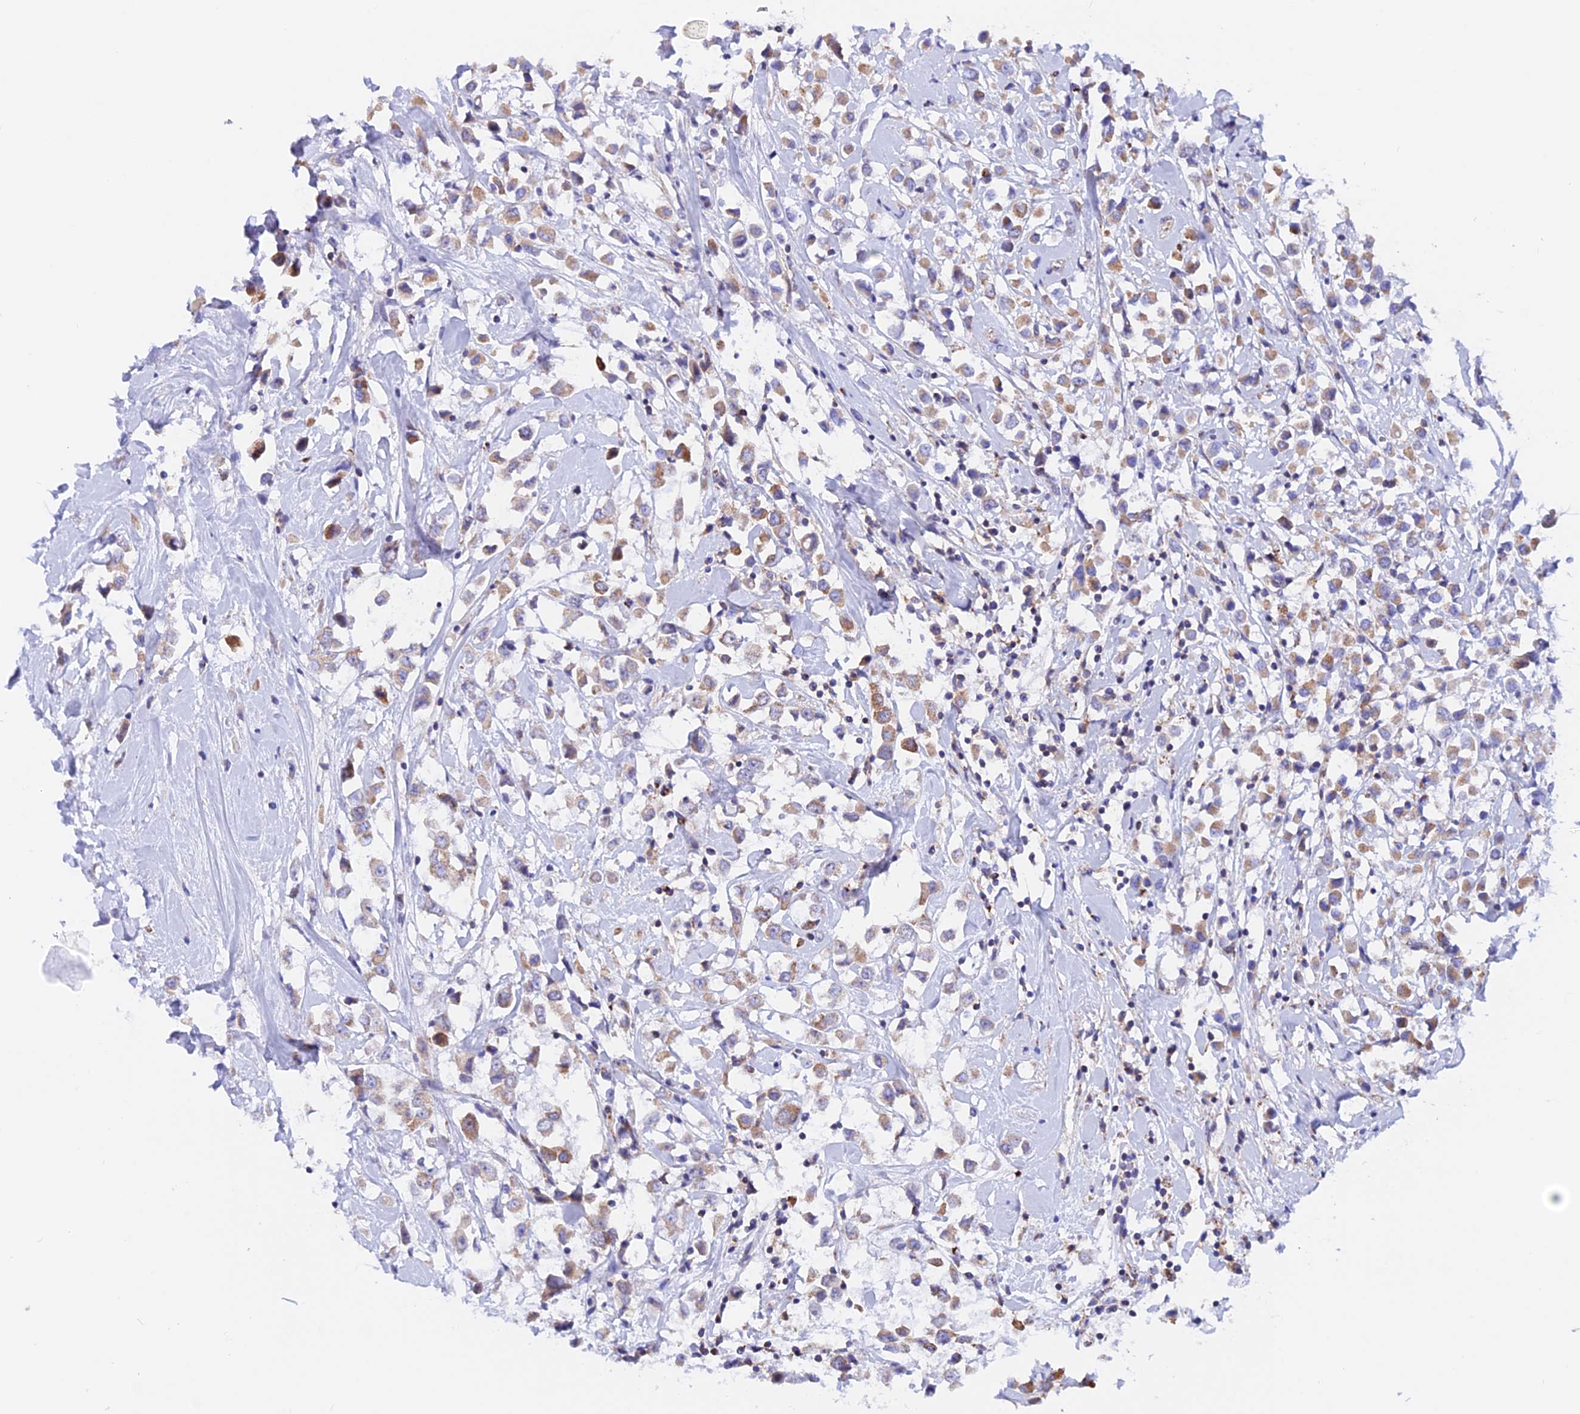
{"staining": {"intensity": "moderate", "quantity": "25%-75%", "location": "cytoplasmic/membranous"}, "tissue": "breast cancer", "cell_type": "Tumor cells", "image_type": "cancer", "snomed": [{"axis": "morphology", "description": "Duct carcinoma"}, {"axis": "topography", "description": "Breast"}], "caption": "Moderate cytoplasmic/membranous expression is seen in about 25%-75% of tumor cells in breast cancer (intraductal carcinoma). (IHC, brightfield microscopy, high magnification).", "gene": "GCDH", "patient": {"sex": "female", "age": 61}}